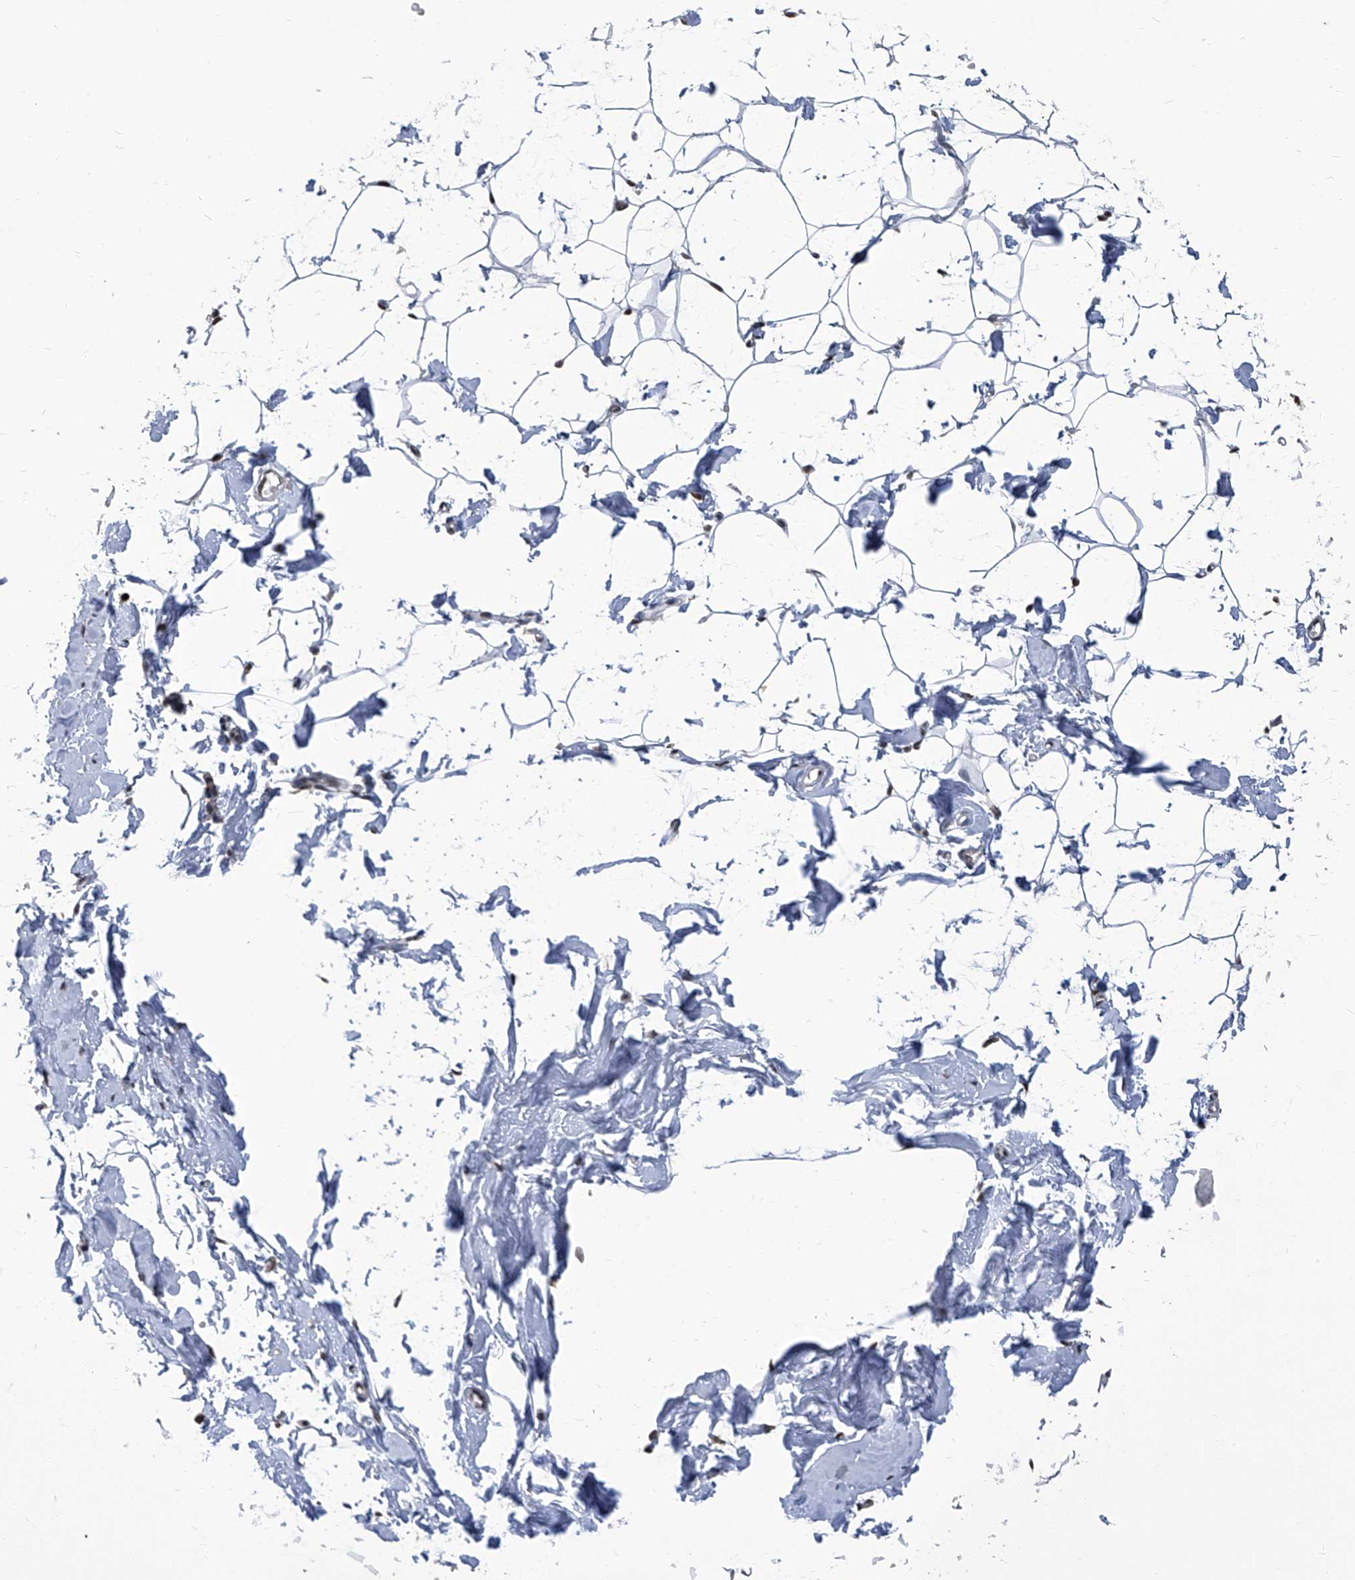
{"staining": {"intensity": "weak", "quantity": ">75%", "location": "nuclear"}, "tissue": "adipose tissue", "cell_type": "Adipocytes", "image_type": "normal", "snomed": [{"axis": "morphology", "description": "Normal tissue, NOS"}, {"axis": "topography", "description": "Breast"}], "caption": "A high-resolution photomicrograph shows immunohistochemistry staining of unremarkable adipose tissue, which shows weak nuclear positivity in about >75% of adipocytes.", "gene": "PCNA", "patient": {"sex": "female", "age": 23}}